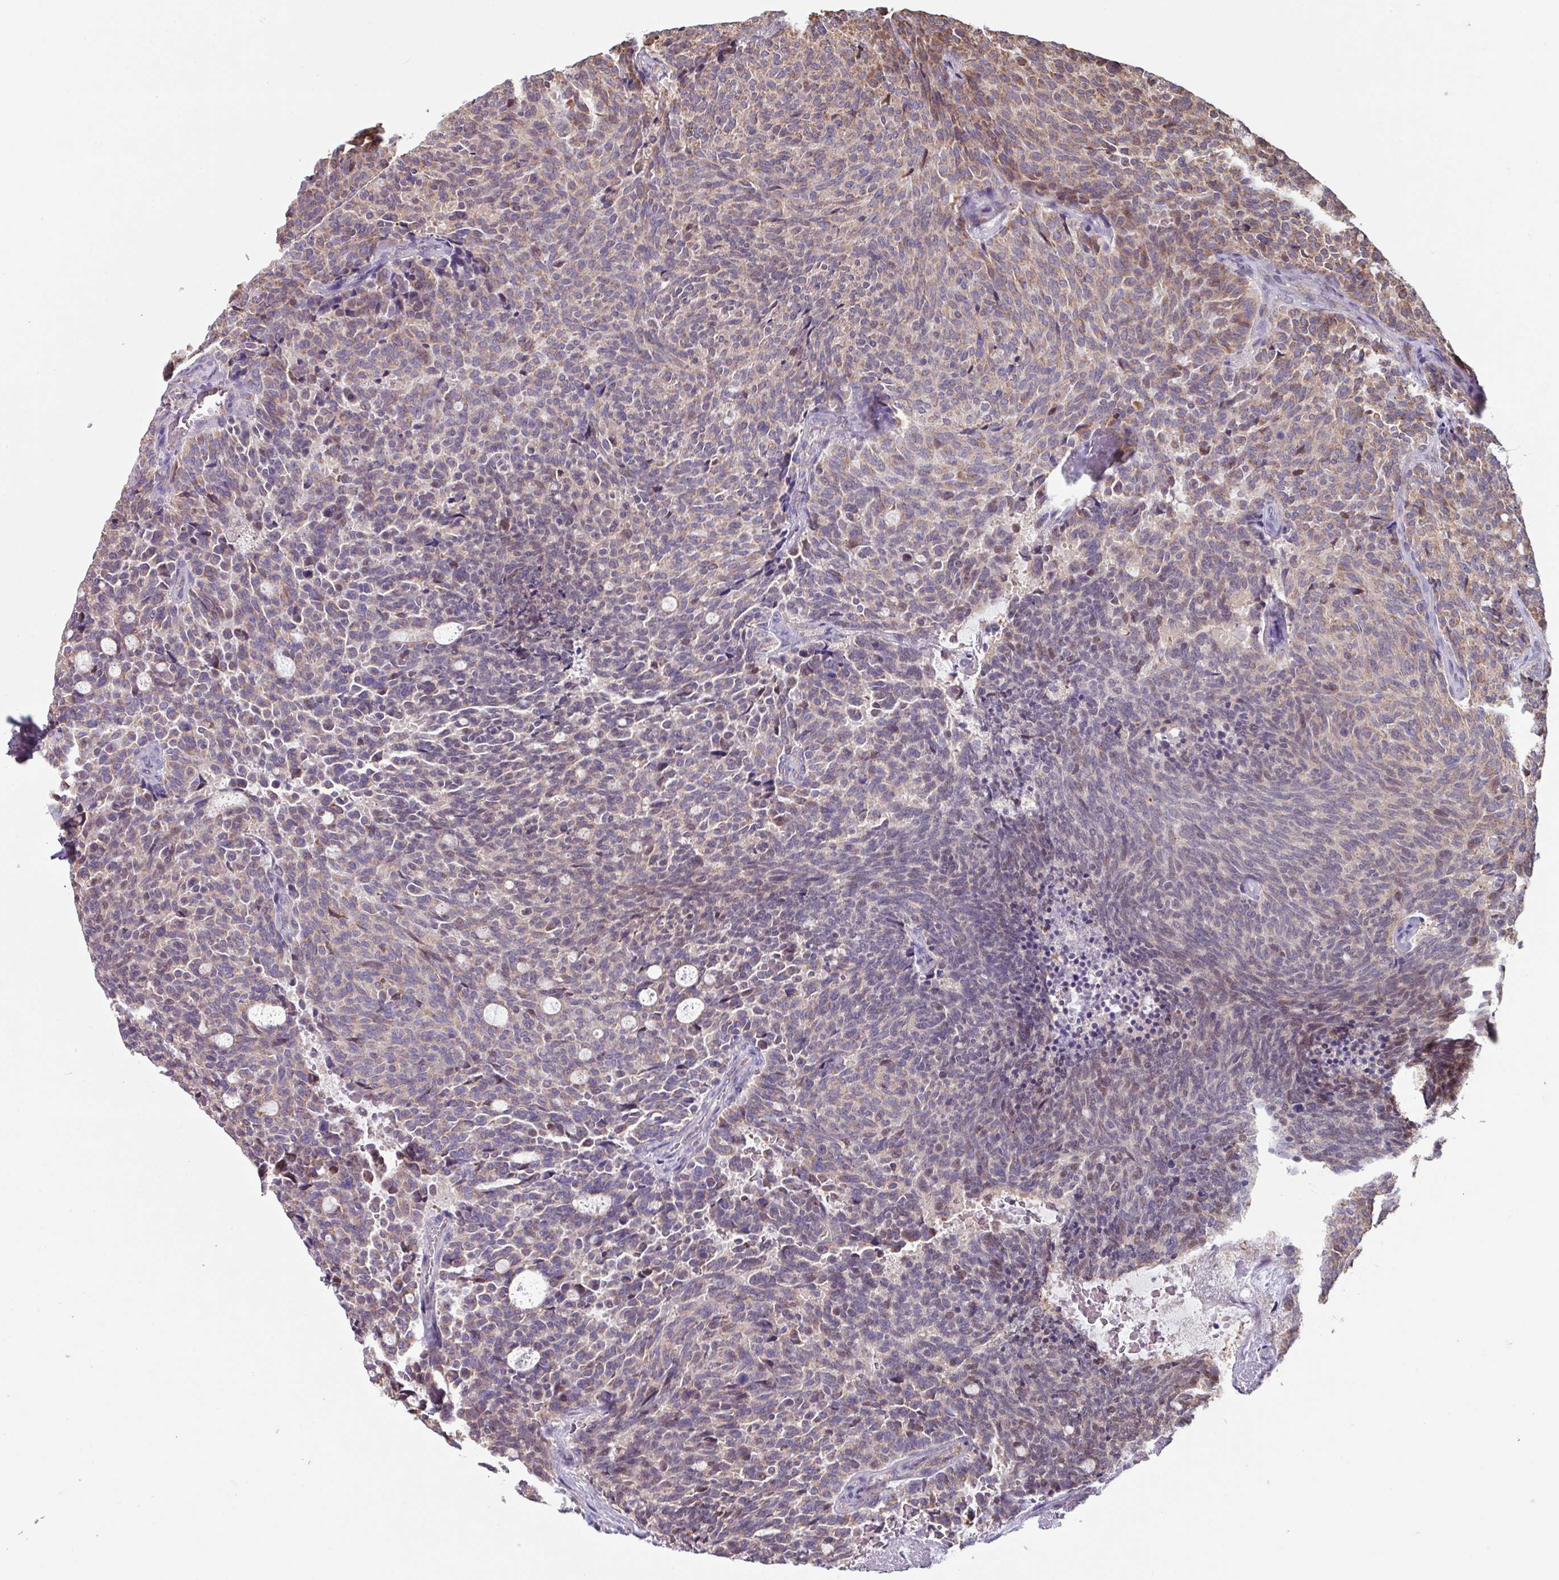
{"staining": {"intensity": "moderate", "quantity": "<25%", "location": "cytoplasmic/membranous"}, "tissue": "carcinoid", "cell_type": "Tumor cells", "image_type": "cancer", "snomed": [{"axis": "morphology", "description": "Carcinoid, malignant, NOS"}, {"axis": "topography", "description": "Pancreas"}], "caption": "The histopathology image reveals immunohistochemical staining of carcinoid (malignant). There is moderate cytoplasmic/membranous staining is appreciated in about <25% of tumor cells.", "gene": "COX7C", "patient": {"sex": "female", "age": 54}}